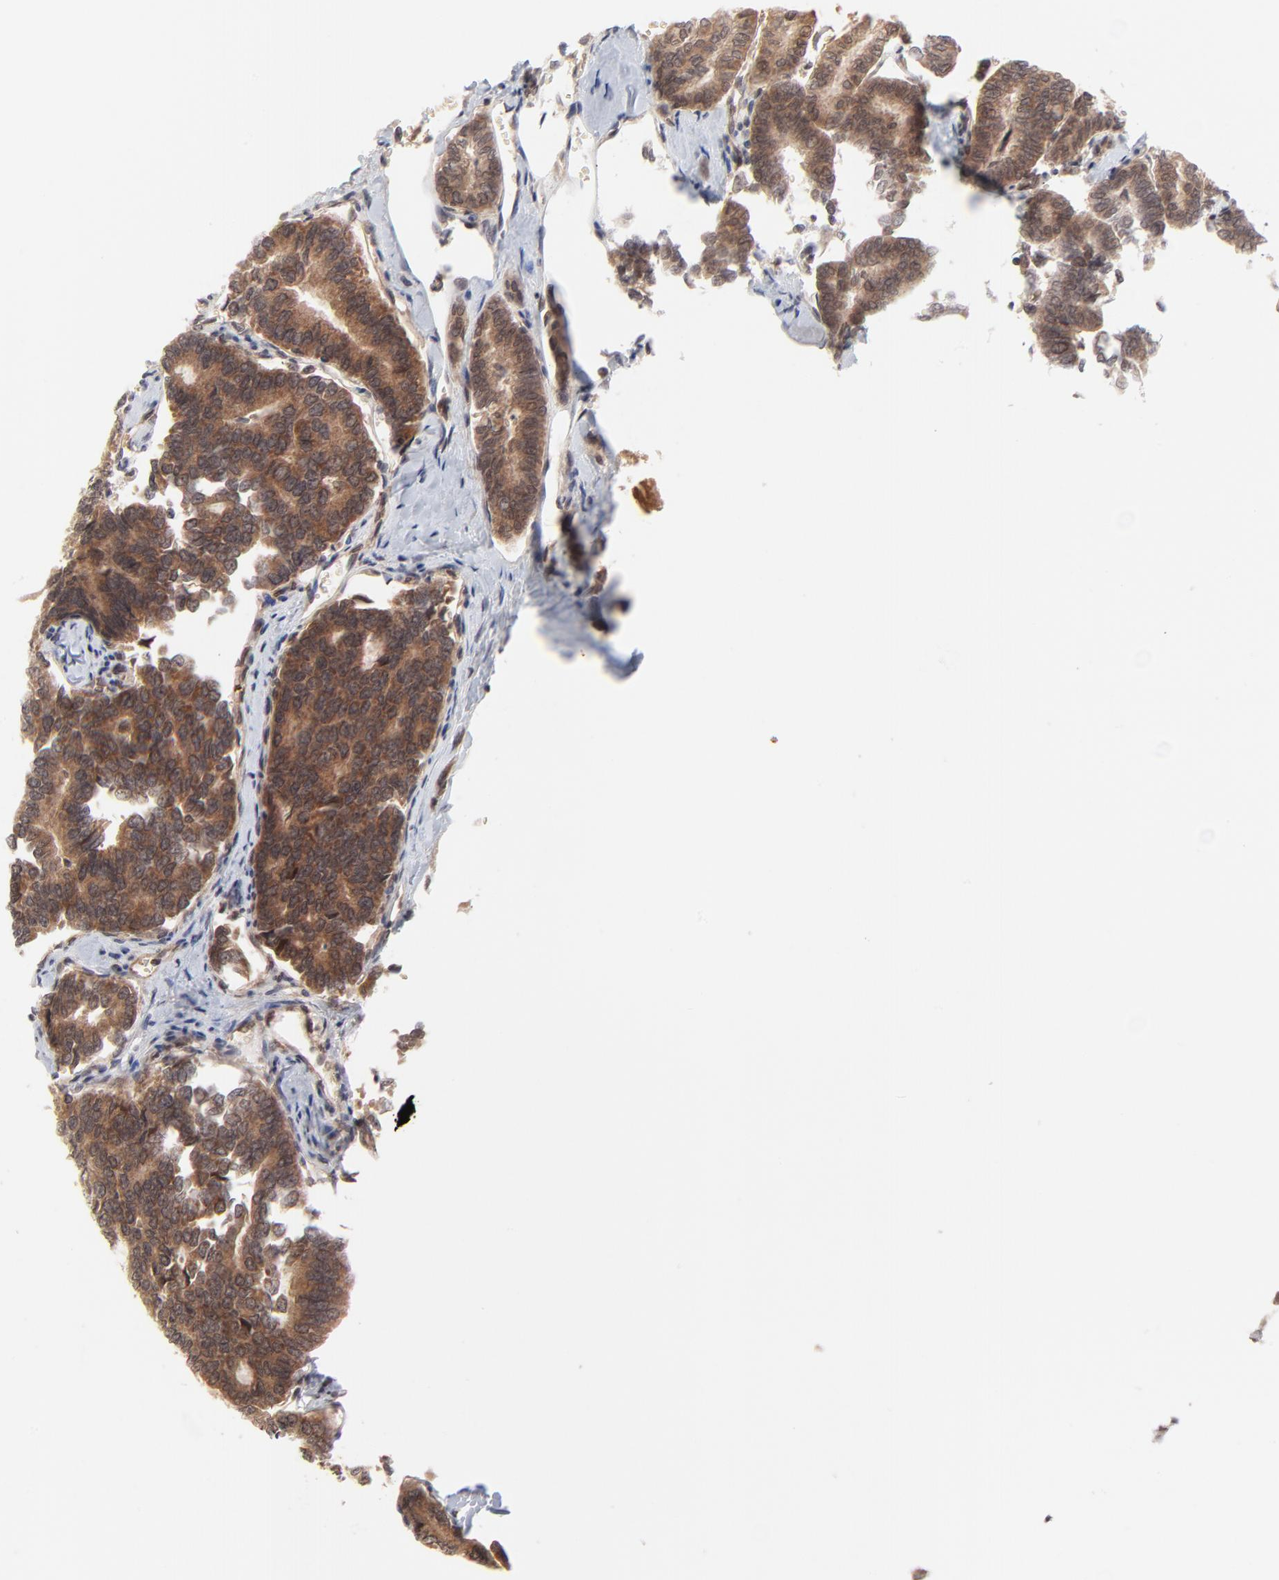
{"staining": {"intensity": "moderate", "quantity": ">75%", "location": "cytoplasmic/membranous"}, "tissue": "thyroid cancer", "cell_type": "Tumor cells", "image_type": "cancer", "snomed": [{"axis": "morphology", "description": "Papillary adenocarcinoma, NOS"}, {"axis": "topography", "description": "Thyroid gland"}], "caption": "Immunohistochemical staining of thyroid cancer shows medium levels of moderate cytoplasmic/membranous protein positivity in approximately >75% of tumor cells.", "gene": "CASP10", "patient": {"sex": "female", "age": 35}}